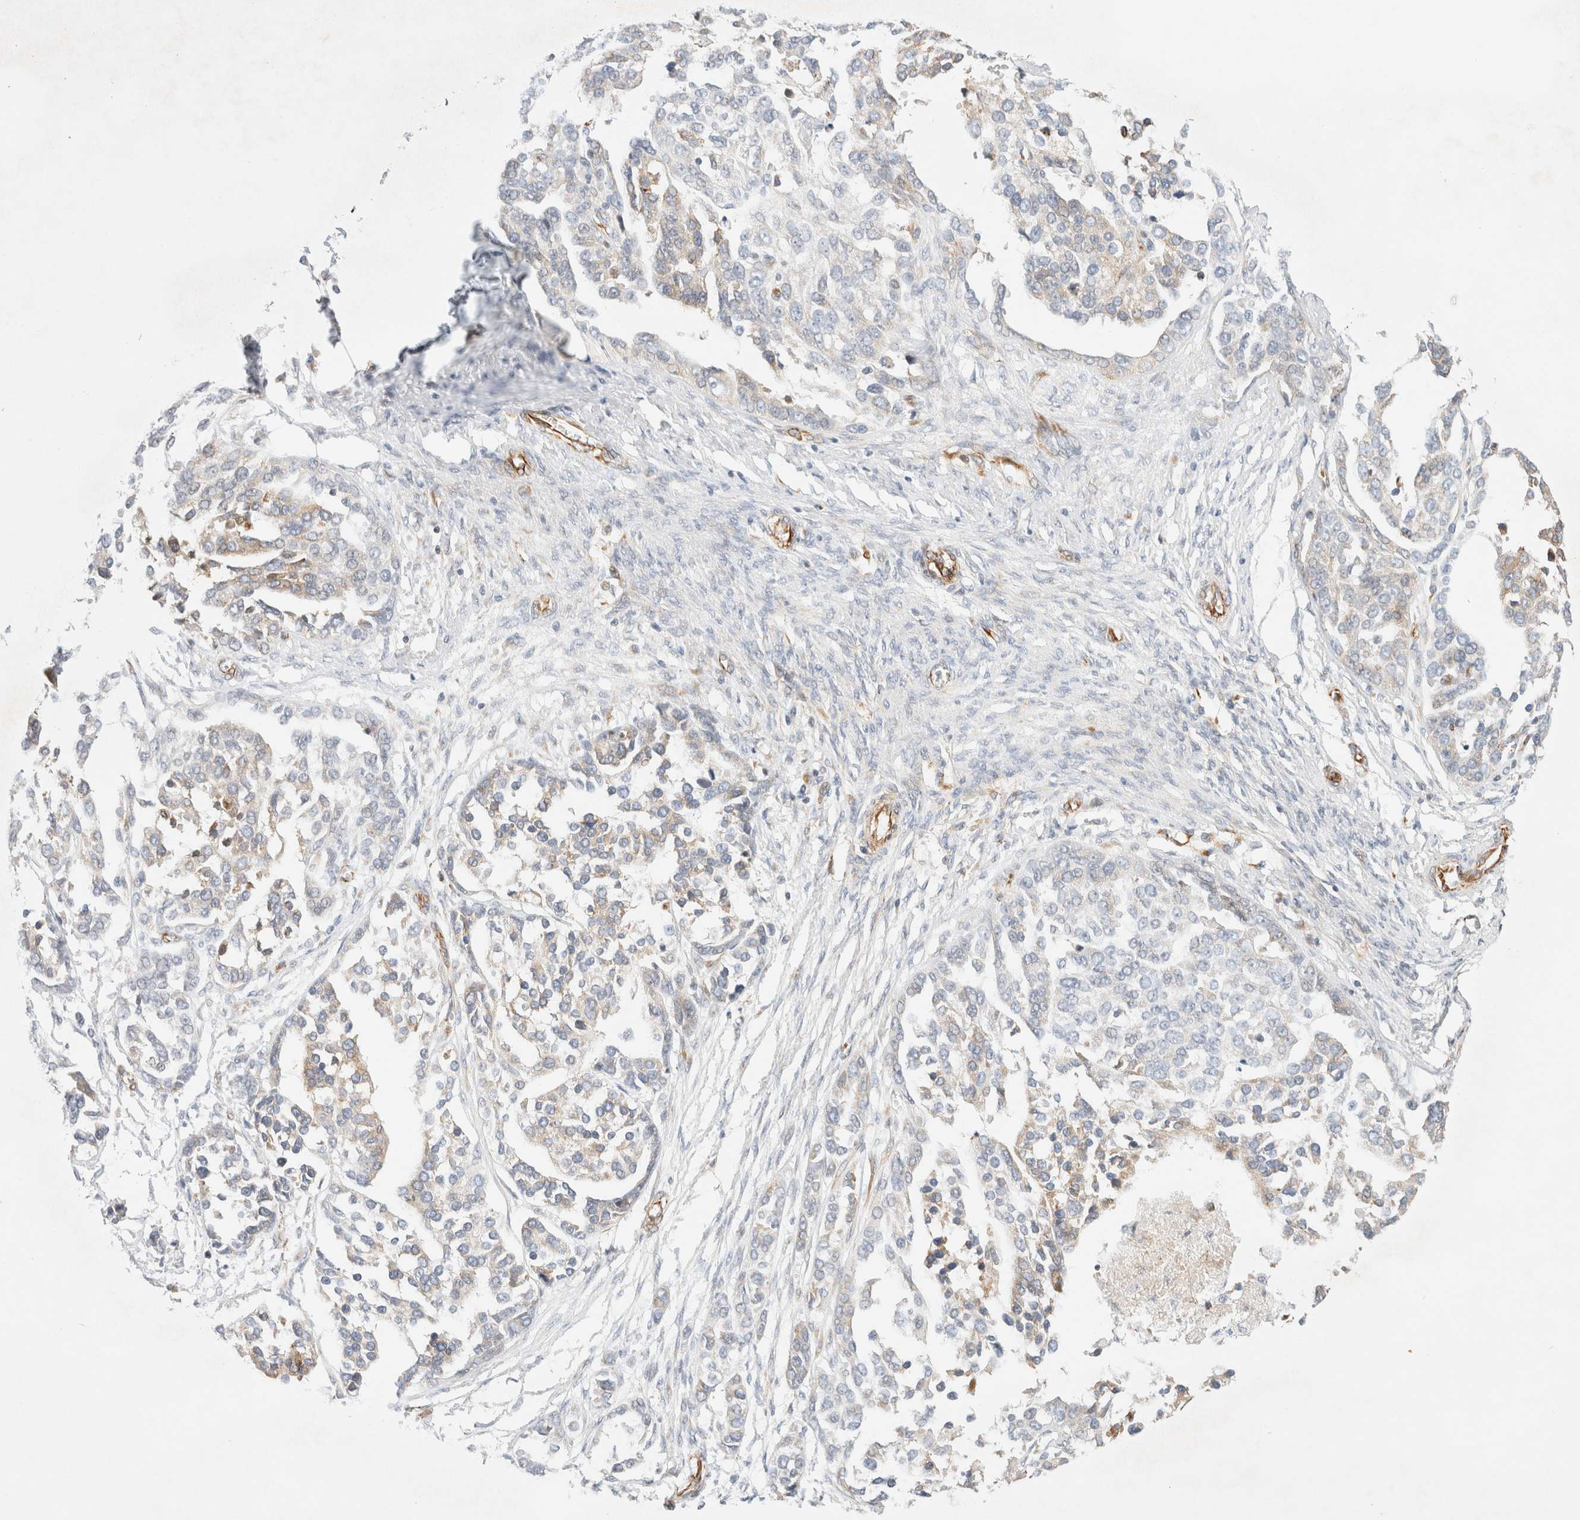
{"staining": {"intensity": "weak", "quantity": "<25%", "location": "cytoplasmic/membranous"}, "tissue": "ovarian cancer", "cell_type": "Tumor cells", "image_type": "cancer", "snomed": [{"axis": "morphology", "description": "Cystadenocarcinoma, serous, NOS"}, {"axis": "topography", "description": "Ovary"}], "caption": "Ovarian serous cystadenocarcinoma was stained to show a protein in brown. There is no significant positivity in tumor cells.", "gene": "SLC25A48", "patient": {"sex": "female", "age": 44}}